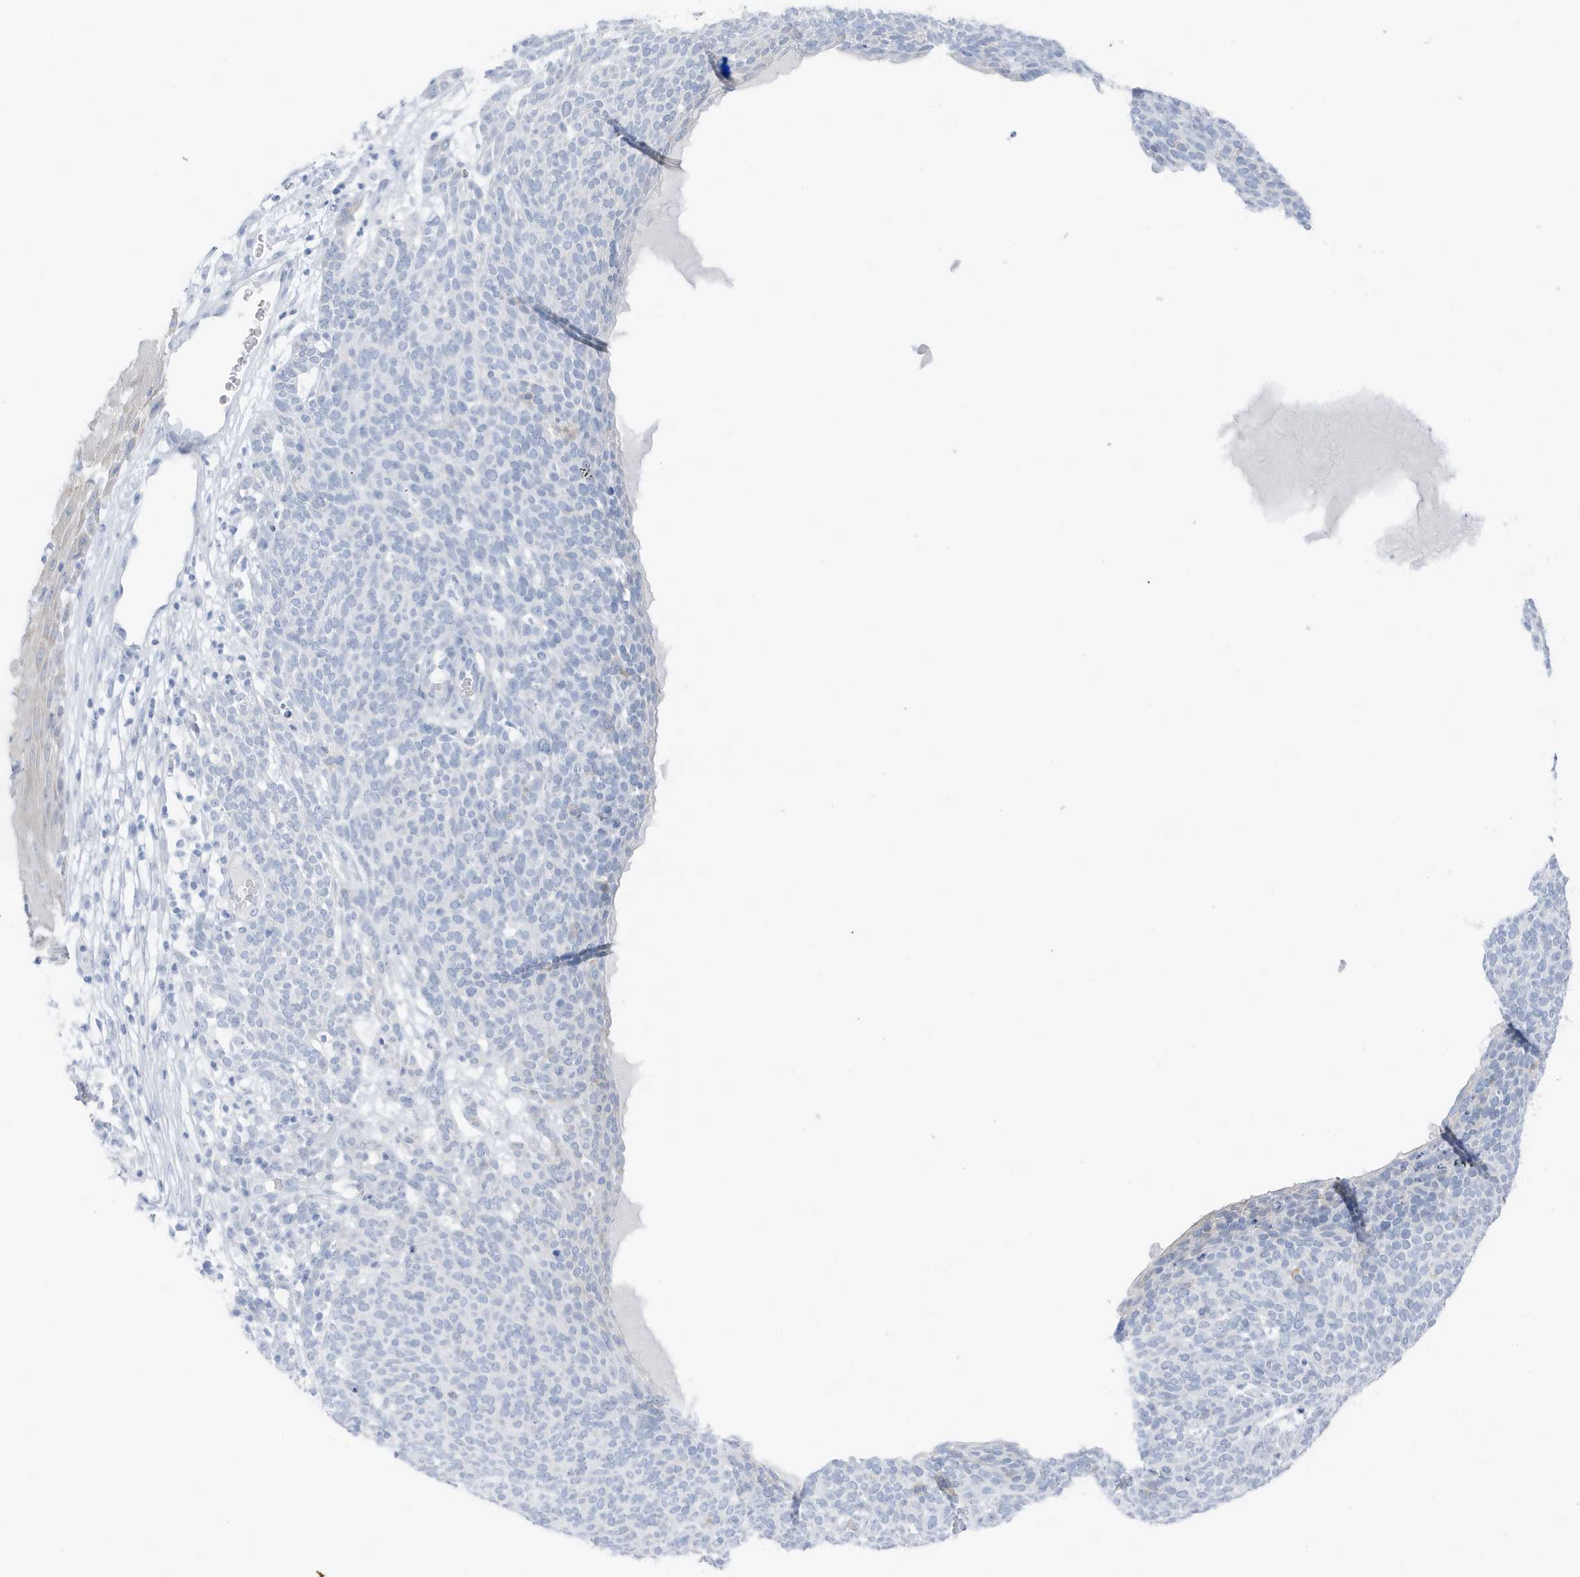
{"staining": {"intensity": "negative", "quantity": "none", "location": "none"}, "tissue": "skin cancer", "cell_type": "Tumor cells", "image_type": "cancer", "snomed": [{"axis": "morphology", "description": "Squamous cell carcinoma, NOS"}, {"axis": "topography", "description": "Skin"}], "caption": "Tumor cells are negative for protein expression in human squamous cell carcinoma (skin). (Brightfield microscopy of DAB immunohistochemistry (IHC) at high magnification).", "gene": "ZFP64", "patient": {"sex": "female", "age": 90}}